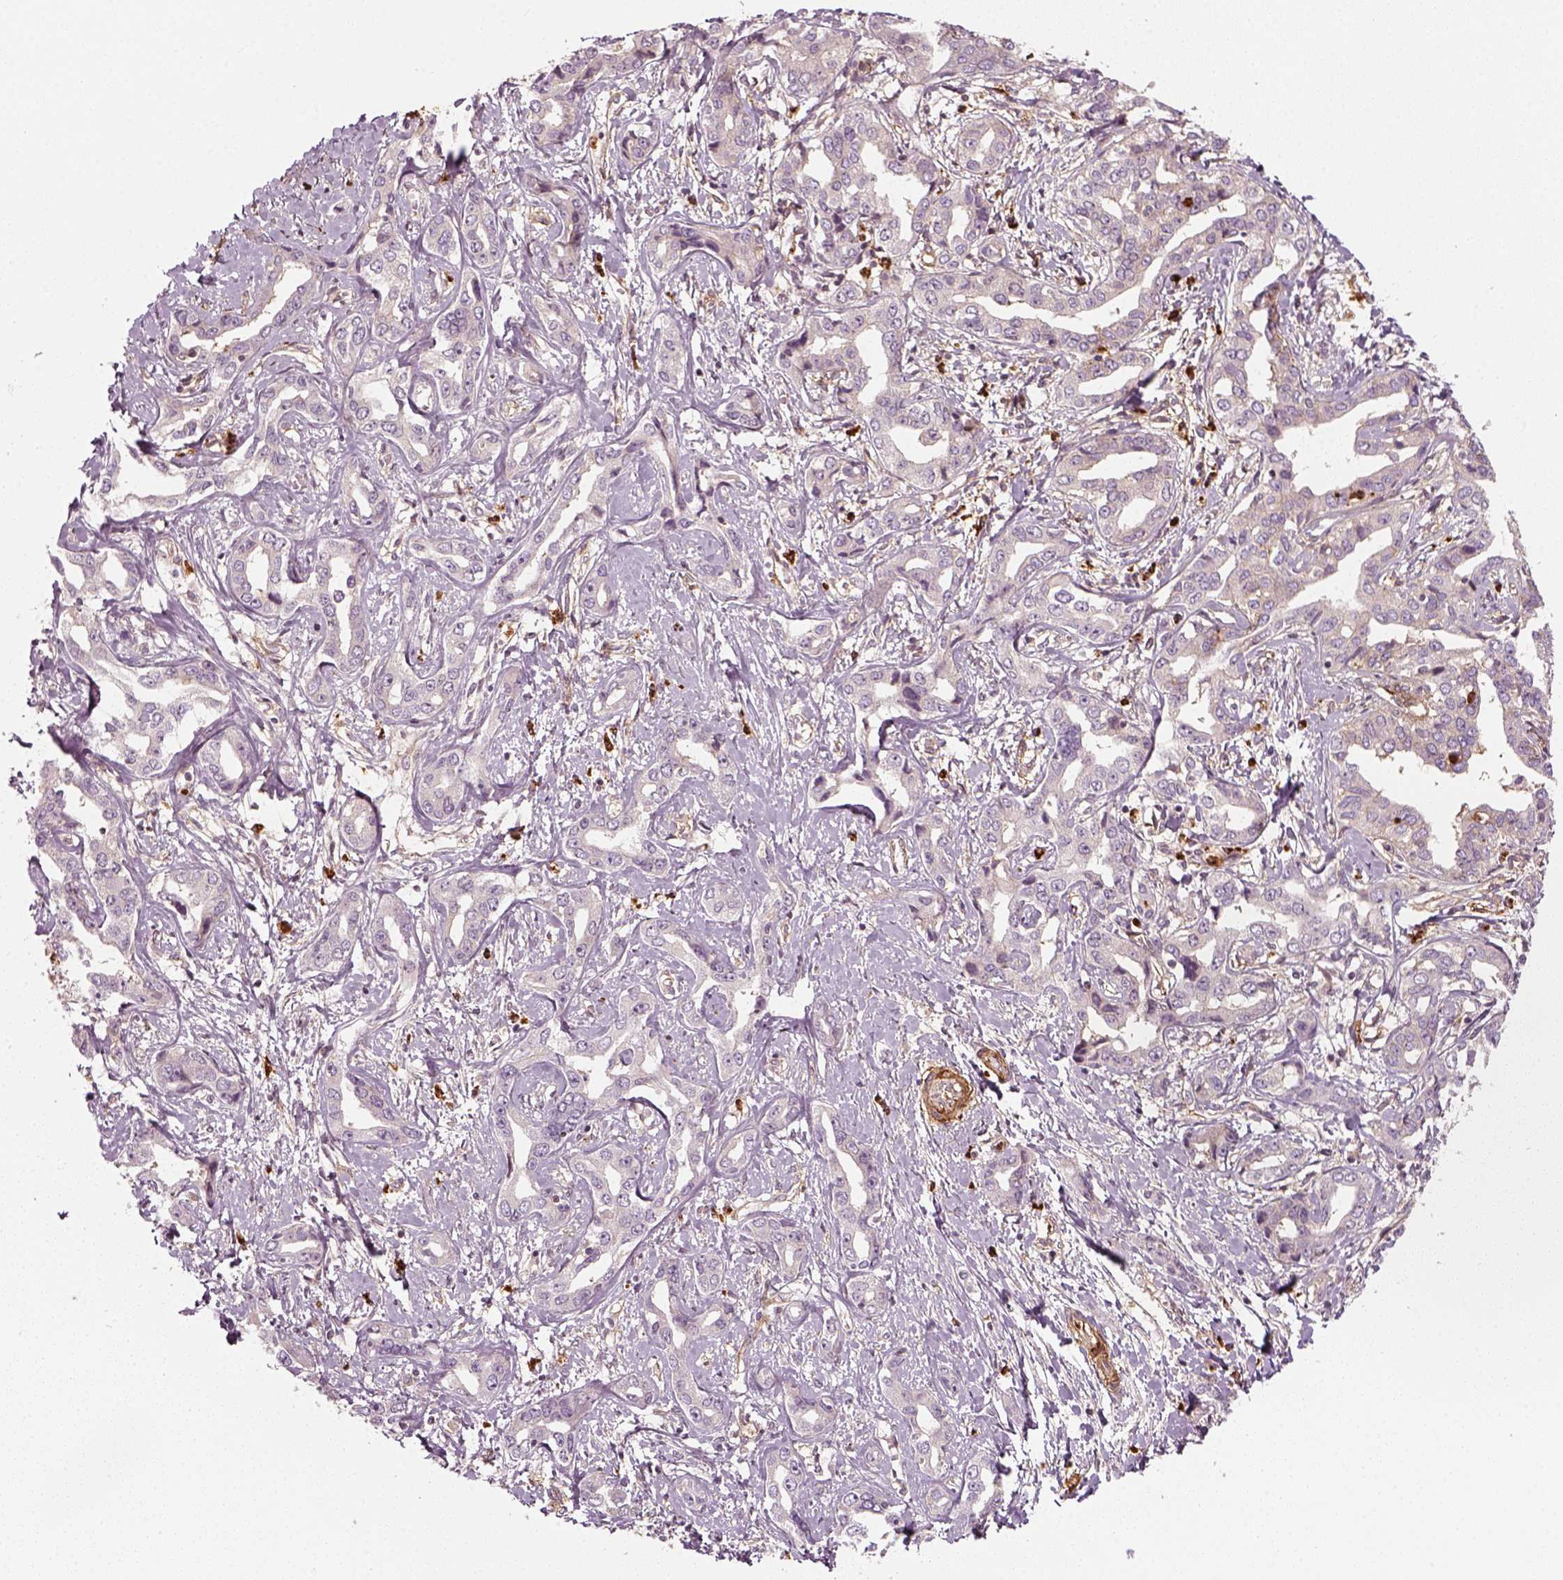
{"staining": {"intensity": "negative", "quantity": "none", "location": "none"}, "tissue": "liver cancer", "cell_type": "Tumor cells", "image_type": "cancer", "snomed": [{"axis": "morphology", "description": "Cholangiocarcinoma"}, {"axis": "topography", "description": "Liver"}], "caption": "IHC micrograph of liver cancer stained for a protein (brown), which shows no staining in tumor cells.", "gene": "NPTN", "patient": {"sex": "male", "age": 59}}